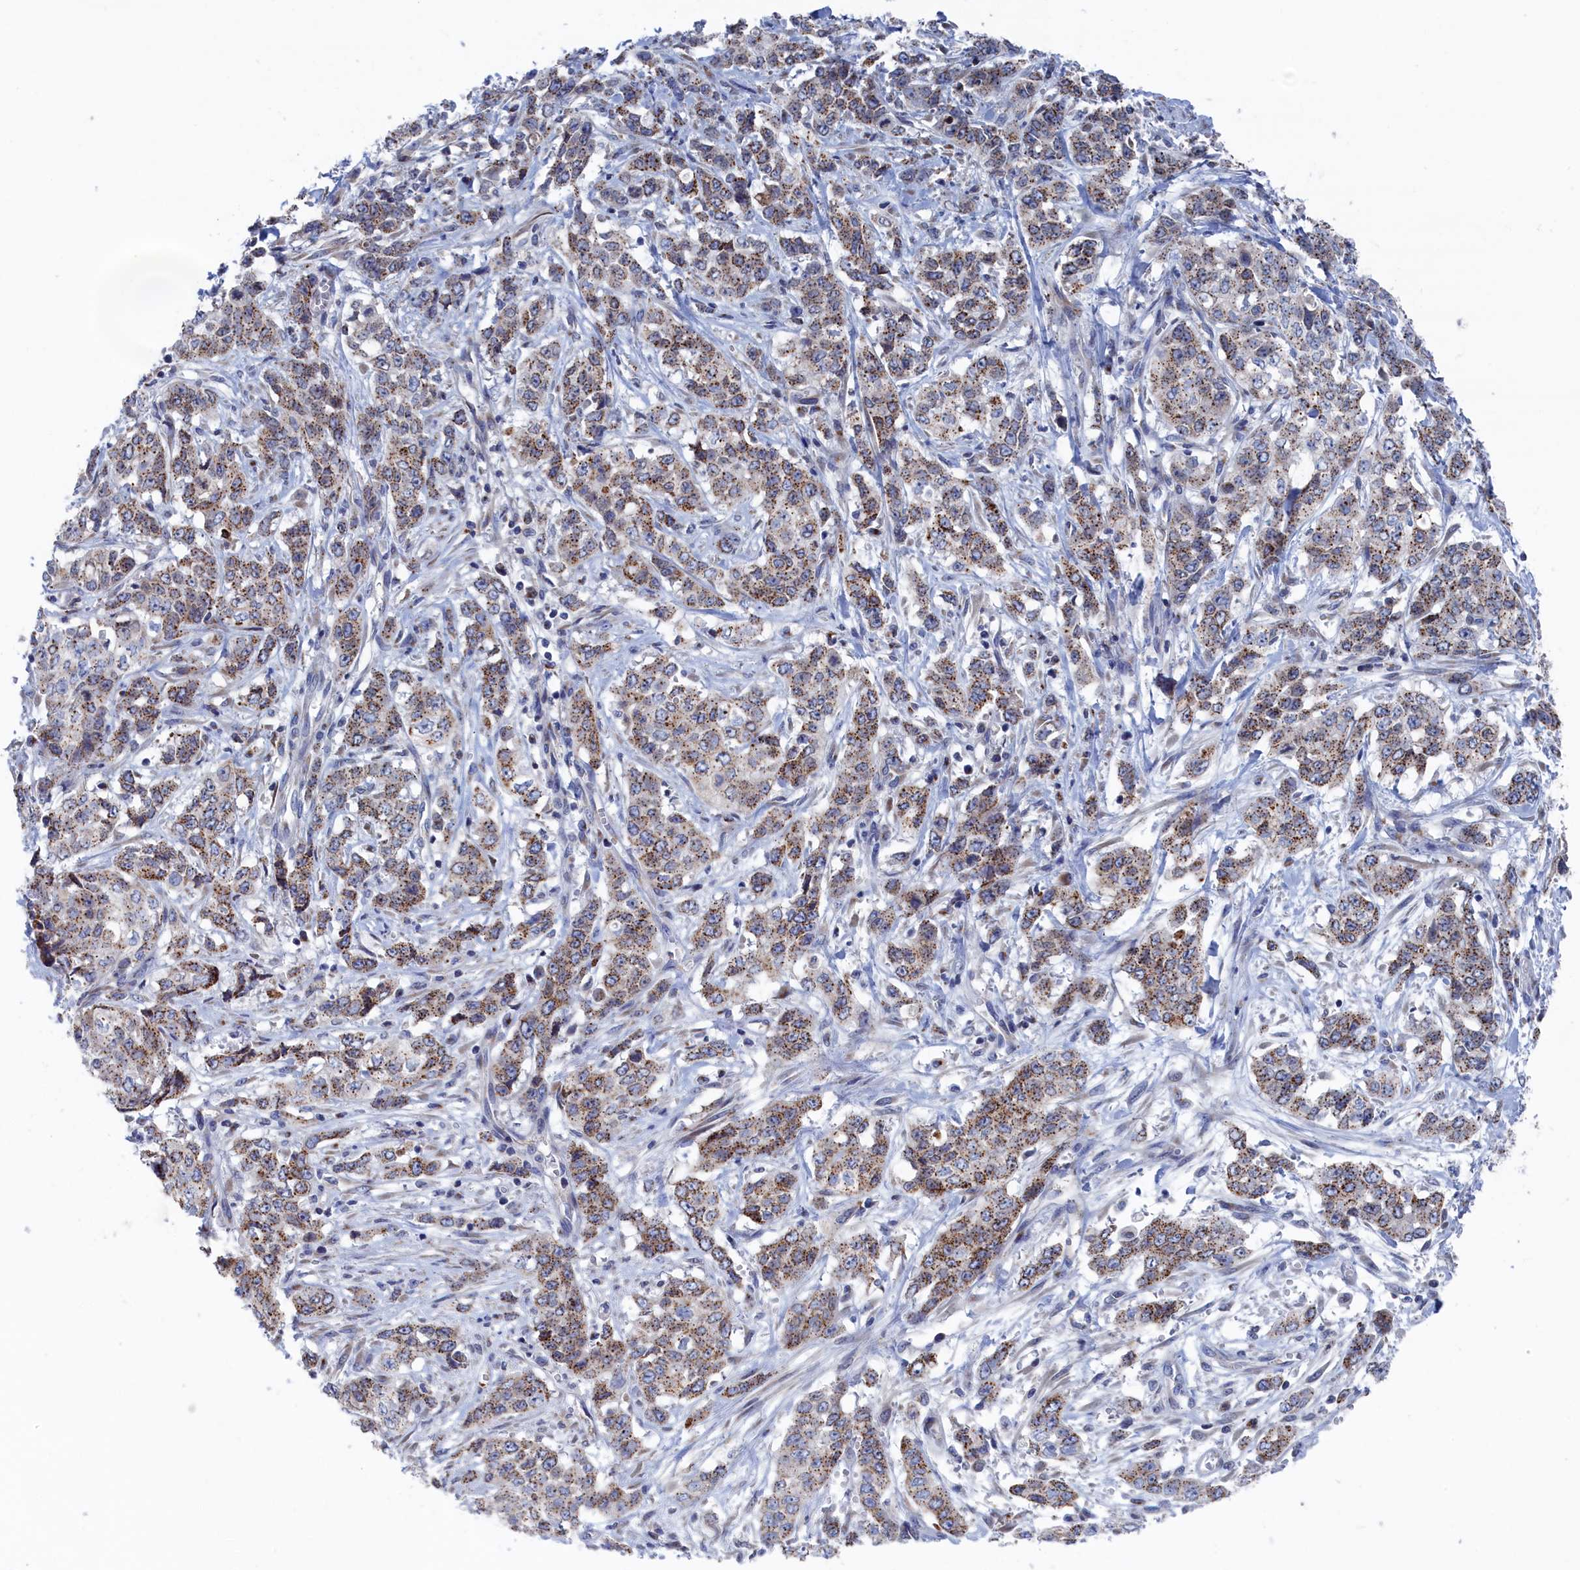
{"staining": {"intensity": "moderate", "quantity": ">75%", "location": "cytoplasmic/membranous"}, "tissue": "stomach cancer", "cell_type": "Tumor cells", "image_type": "cancer", "snomed": [{"axis": "morphology", "description": "Adenocarcinoma, NOS"}, {"axis": "topography", "description": "Stomach, upper"}], "caption": "Protein expression analysis of human stomach adenocarcinoma reveals moderate cytoplasmic/membranous positivity in about >75% of tumor cells.", "gene": "IRX1", "patient": {"sex": "male", "age": 62}}